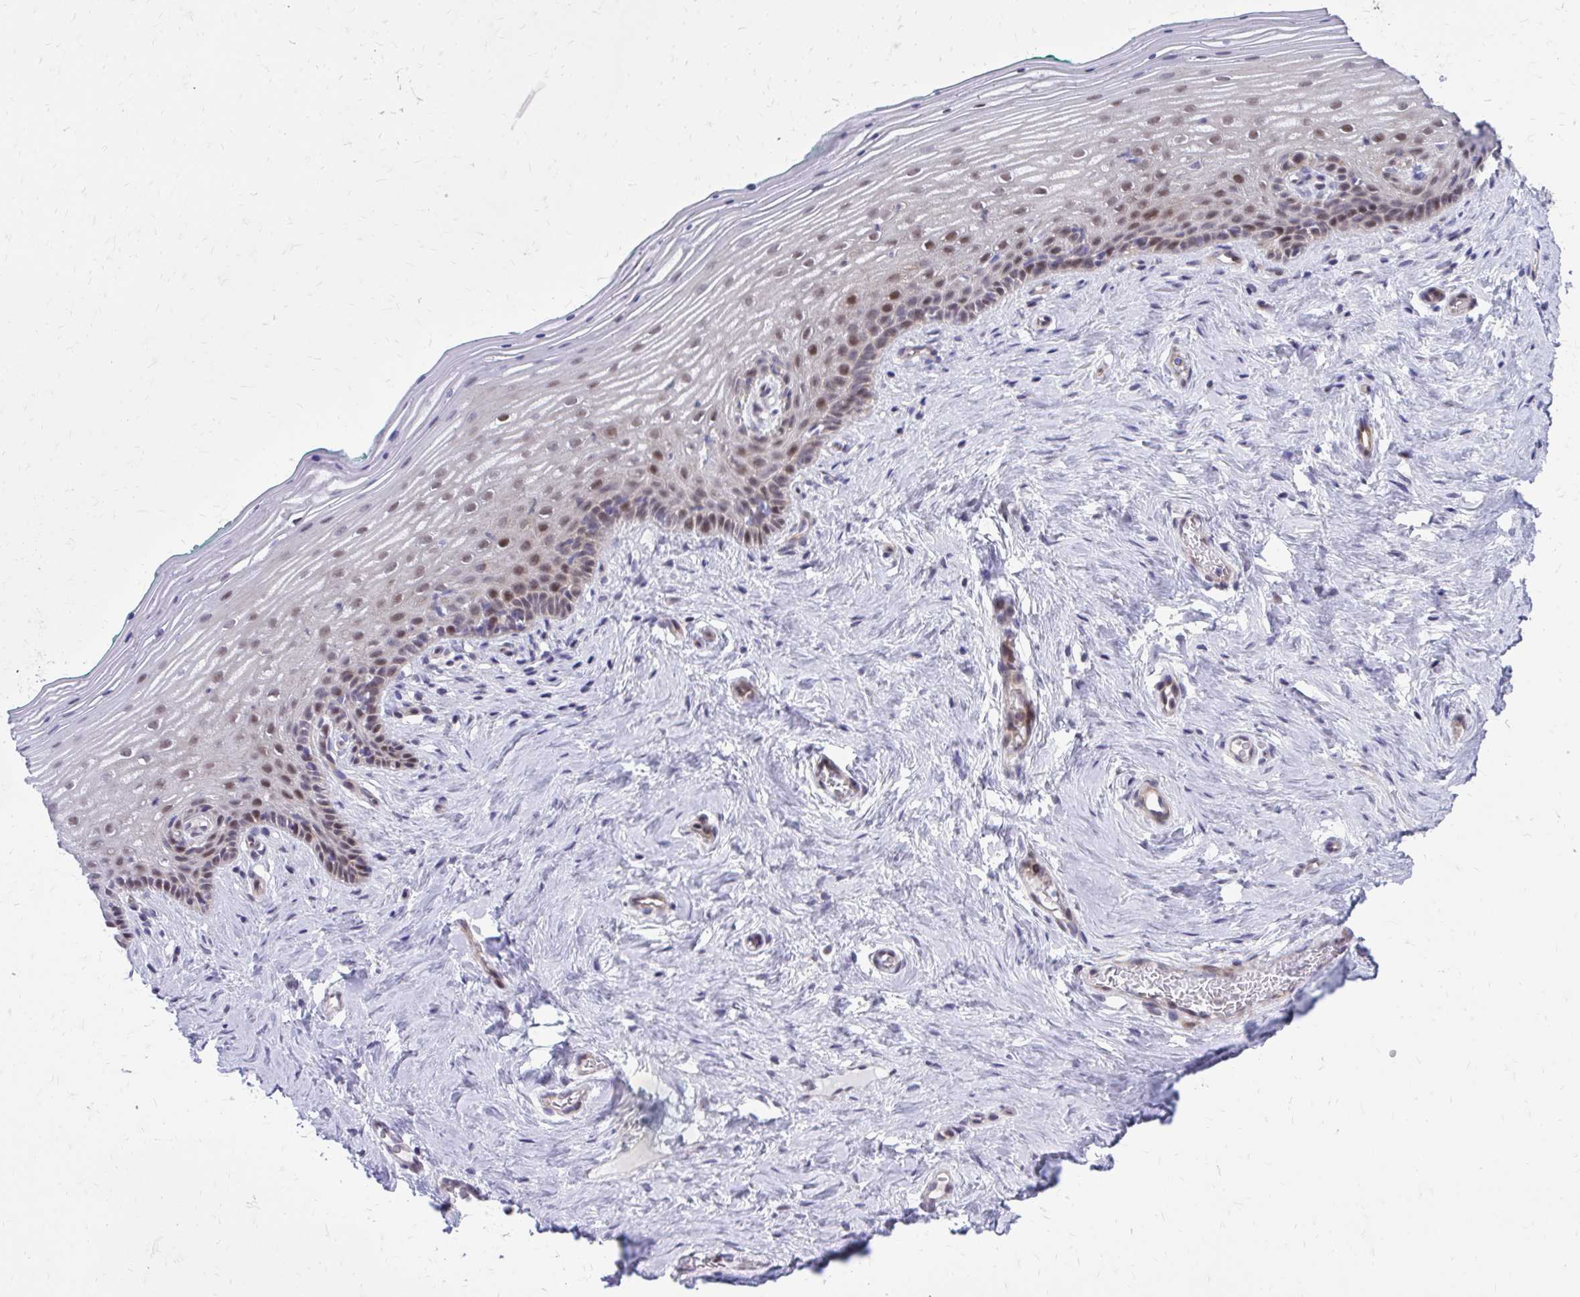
{"staining": {"intensity": "moderate", "quantity": "<25%", "location": "nuclear"}, "tissue": "vagina", "cell_type": "Squamous epithelial cells", "image_type": "normal", "snomed": [{"axis": "morphology", "description": "Normal tissue, NOS"}, {"axis": "topography", "description": "Vagina"}], "caption": "IHC micrograph of unremarkable vagina: human vagina stained using immunohistochemistry displays low levels of moderate protein expression localized specifically in the nuclear of squamous epithelial cells, appearing as a nuclear brown color.", "gene": "ANKRD30B", "patient": {"sex": "female", "age": 45}}